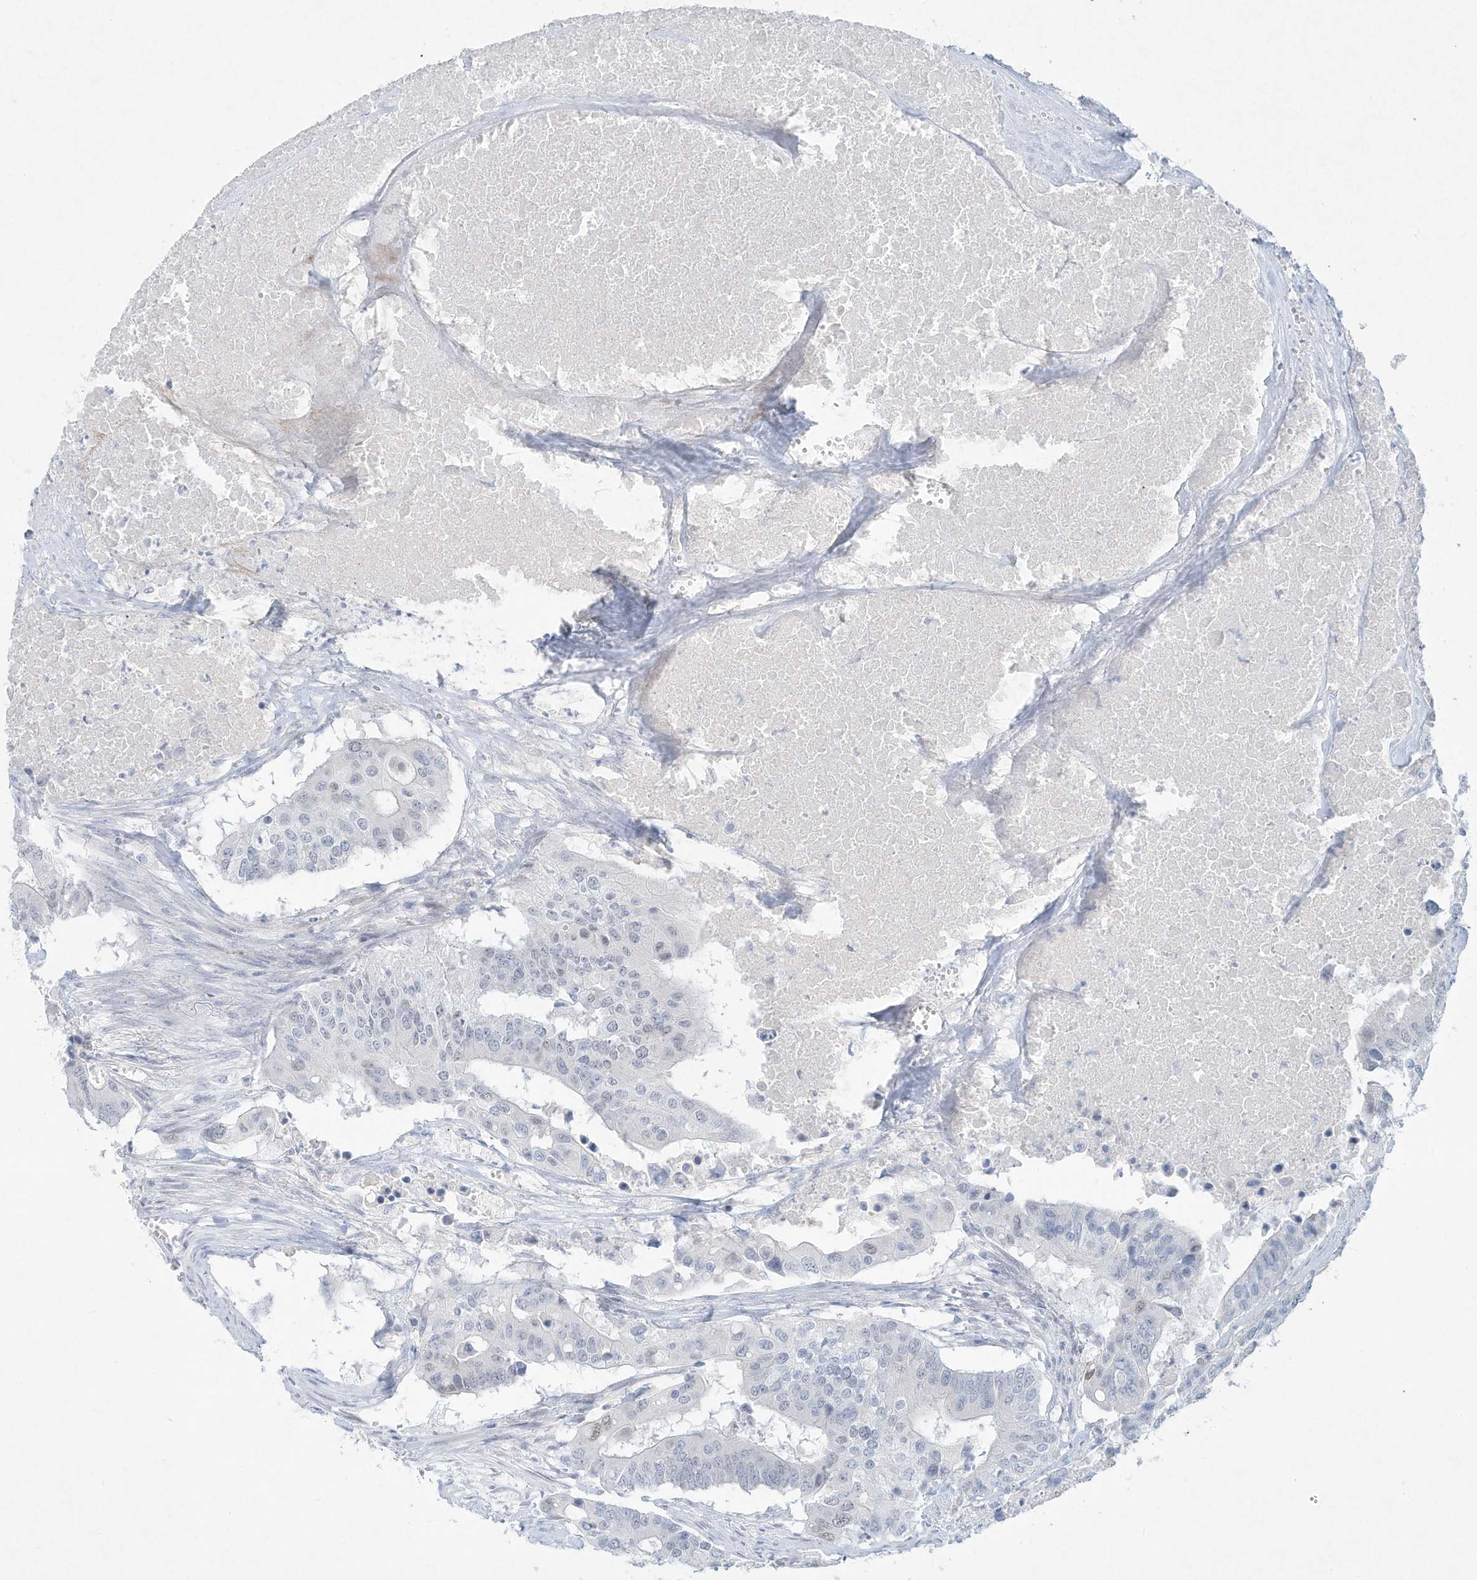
{"staining": {"intensity": "negative", "quantity": "none", "location": "none"}, "tissue": "colorectal cancer", "cell_type": "Tumor cells", "image_type": "cancer", "snomed": [{"axis": "morphology", "description": "Adenocarcinoma, NOS"}, {"axis": "topography", "description": "Colon"}], "caption": "Photomicrograph shows no significant protein staining in tumor cells of colorectal cancer (adenocarcinoma).", "gene": "PAX6", "patient": {"sex": "male", "age": 77}}